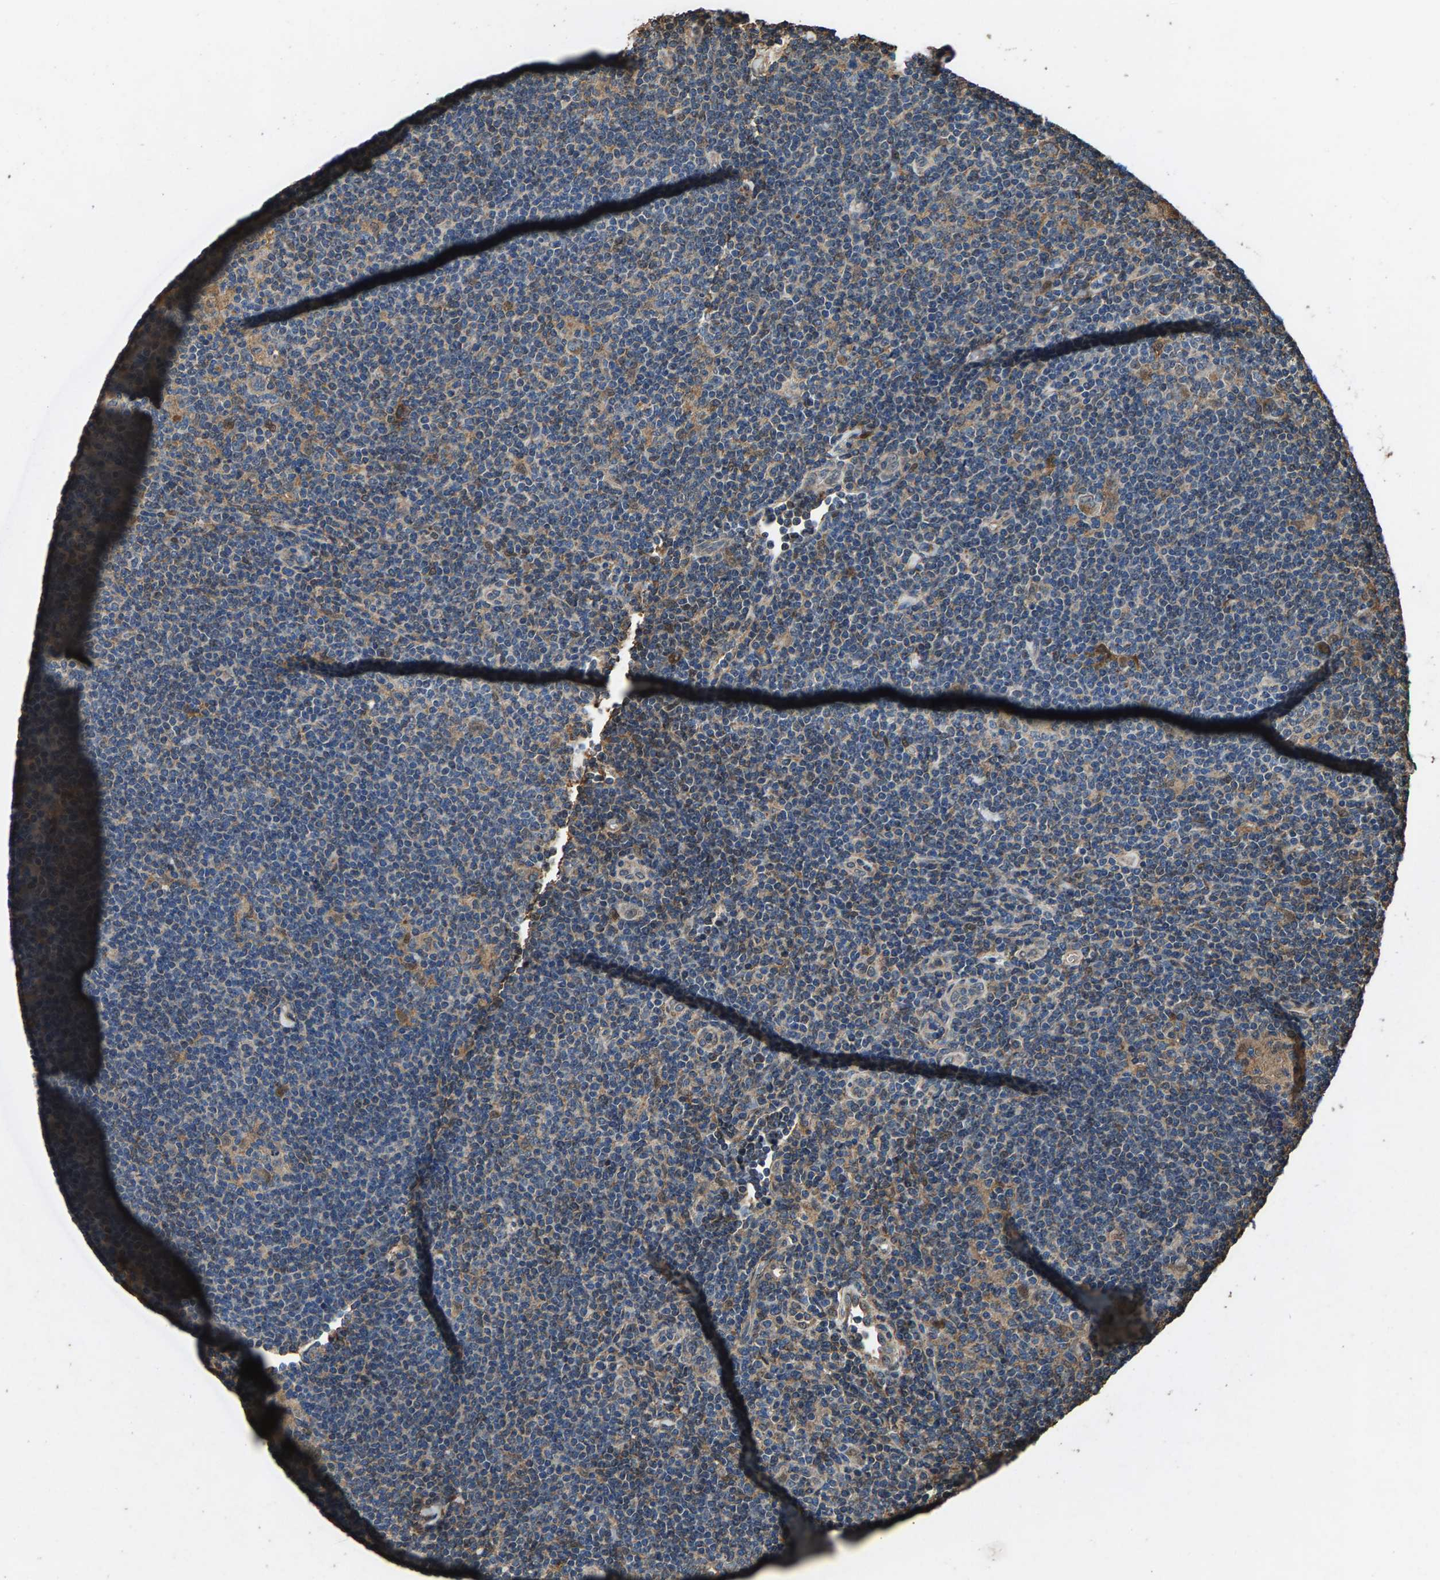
{"staining": {"intensity": "moderate", "quantity": ">75%", "location": "cytoplasmic/membranous"}, "tissue": "lymphoma", "cell_type": "Tumor cells", "image_type": "cancer", "snomed": [{"axis": "morphology", "description": "Hodgkin's disease, NOS"}, {"axis": "topography", "description": "Lymph node"}], "caption": "The histopathology image displays a brown stain indicating the presence of a protein in the cytoplasmic/membranous of tumor cells in lymphoma.", "gene": "MRPL27", "patient": {"sex": "female", "age": 57}}